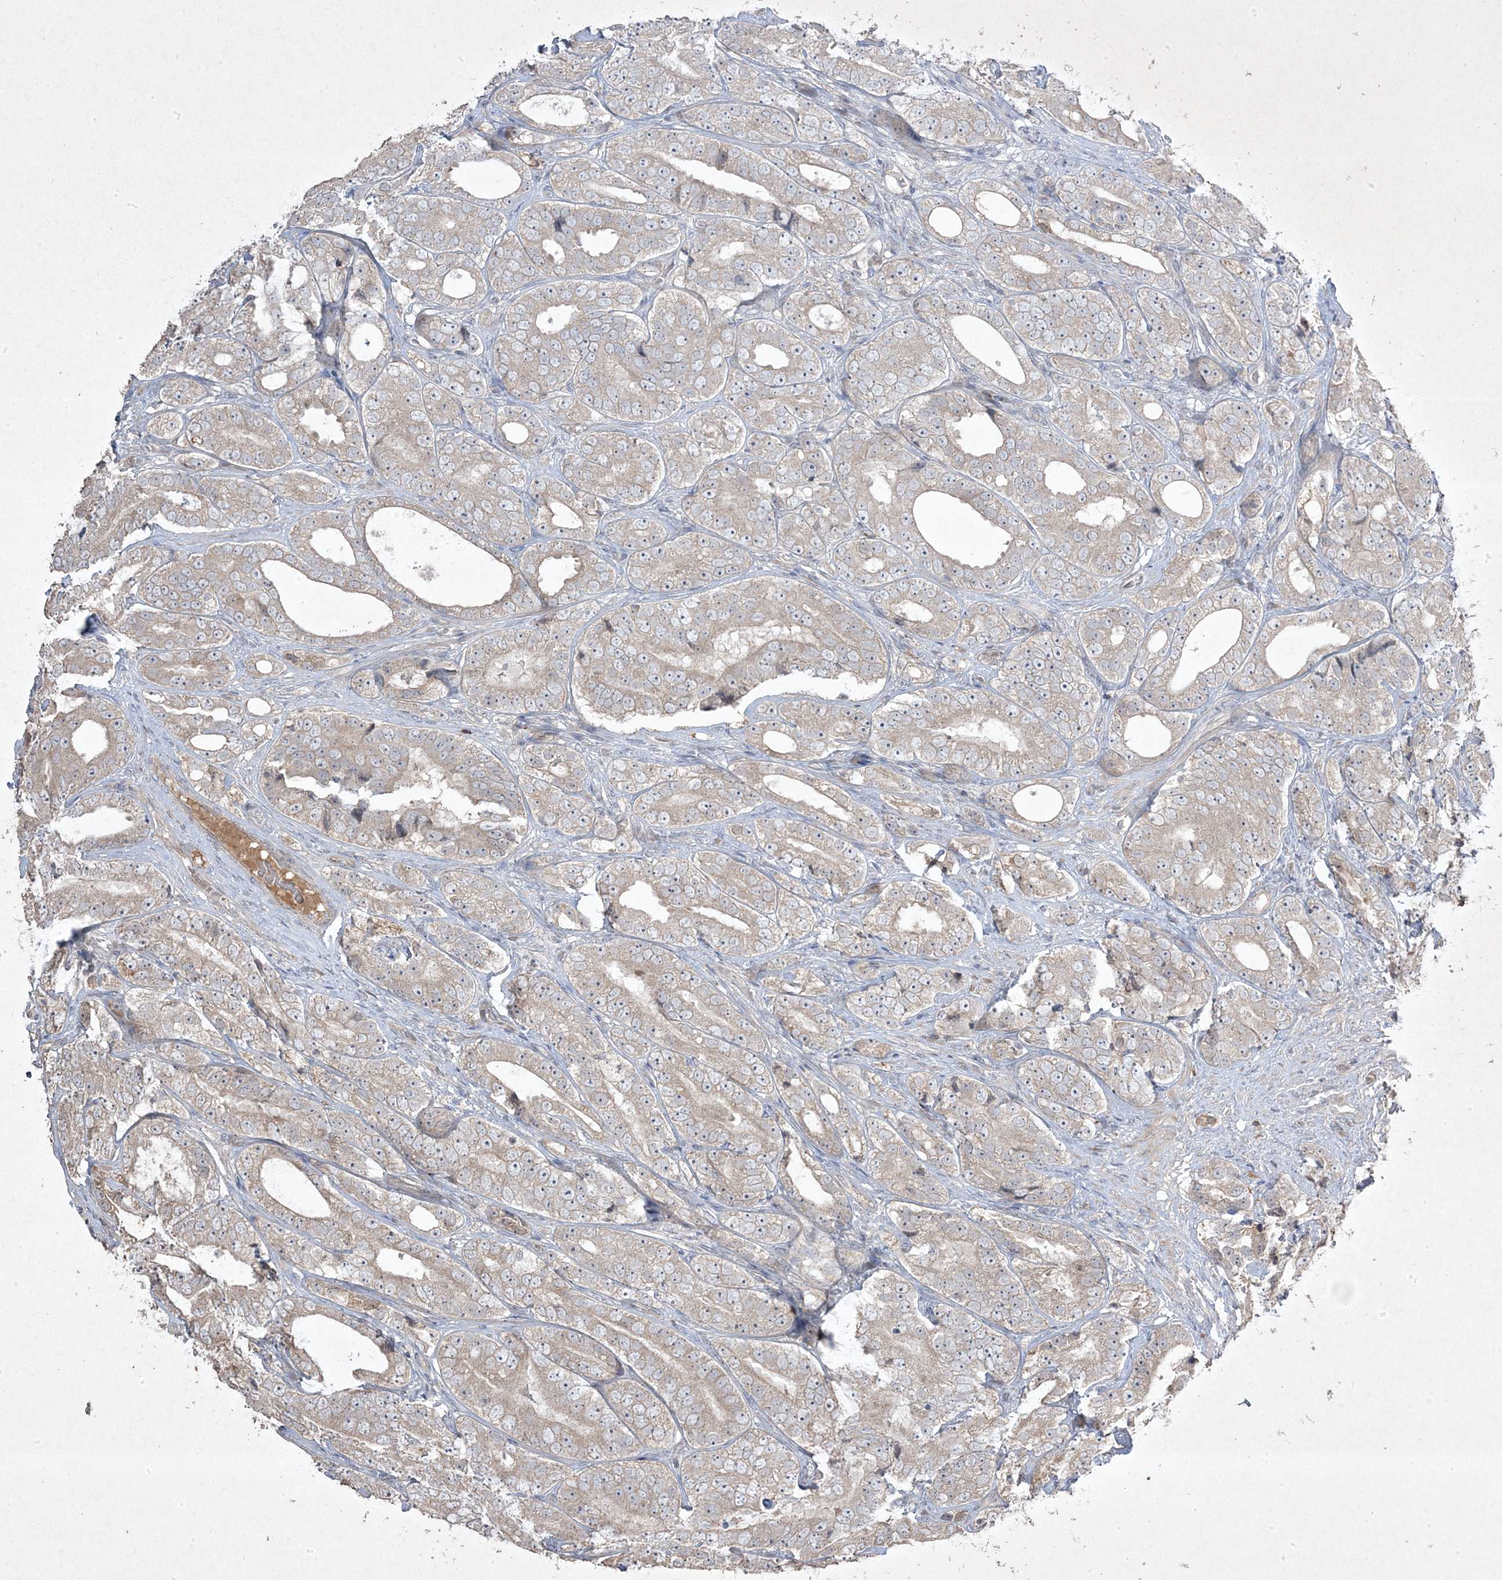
{"staining": {"intensity": "weak", "quantity": "25%-75%", "location": "cytoplasmic/membranous"}, "tissue": "prostate cancer", "cell_type": "Tumor cells", "image_type": "cancer", "snomed": [{"axis": "morphology", "description": "Adenocarcinoma, High grade"}, {"axis": "topography", "description": "Prostate"}], "caption": "High-grade adenocarcinoma (prostate) was stained to show a protein in brown. There is low levels of weak cytoplasmic/membranous staining in approximately 25%-75% of tumor cells. (DAB = brown stain, brightfield microscopy at high magnification).", "gene": "RGL4", "patient": {"sex": "male", "age": 56}}